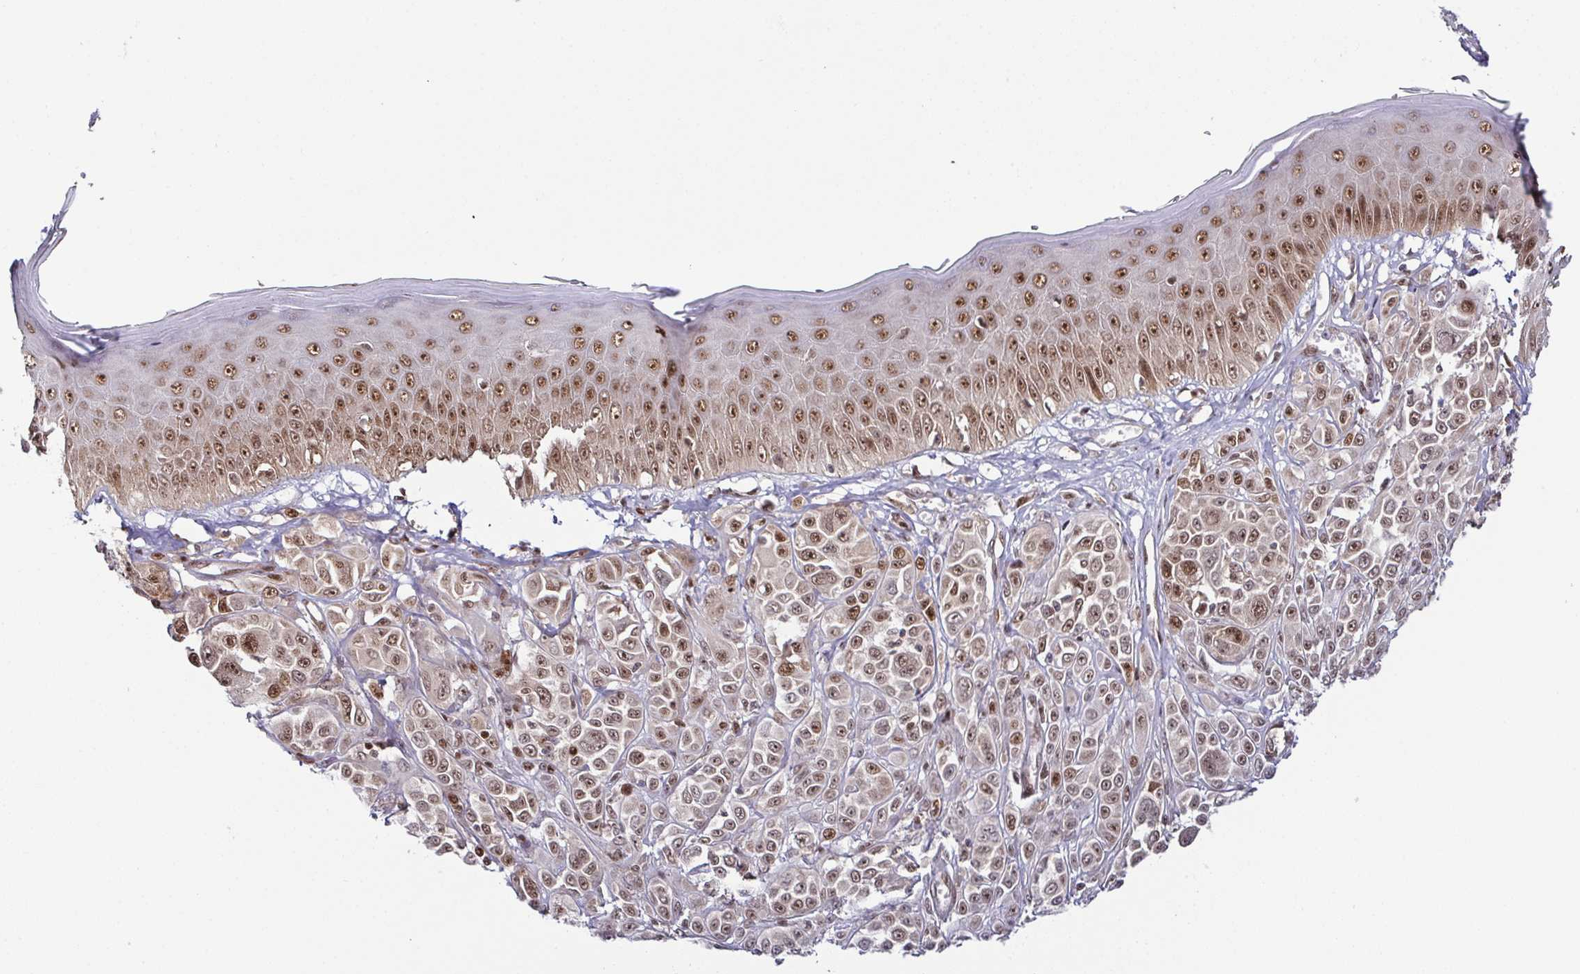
{"staining": {"intensity": "moderate", "quantity": ">75%", "location": "nuclear"}, "tissue": "melanoma", "cell_type": "Tumor cells", "image_type": "cancer", "snomed": [{"axis": "morphology", "description": "Malignant melanoma, NOS"}, {"axis": "topography", "description": "Skin"}], "caption": "This image demonstrates immunohistochemistry staining of human melanoma, with medium moderate nuclear positivity in about >75% of tumor cells.", "gene": "DNAJB1", "patient": {"sex": "male", "age": 67}}